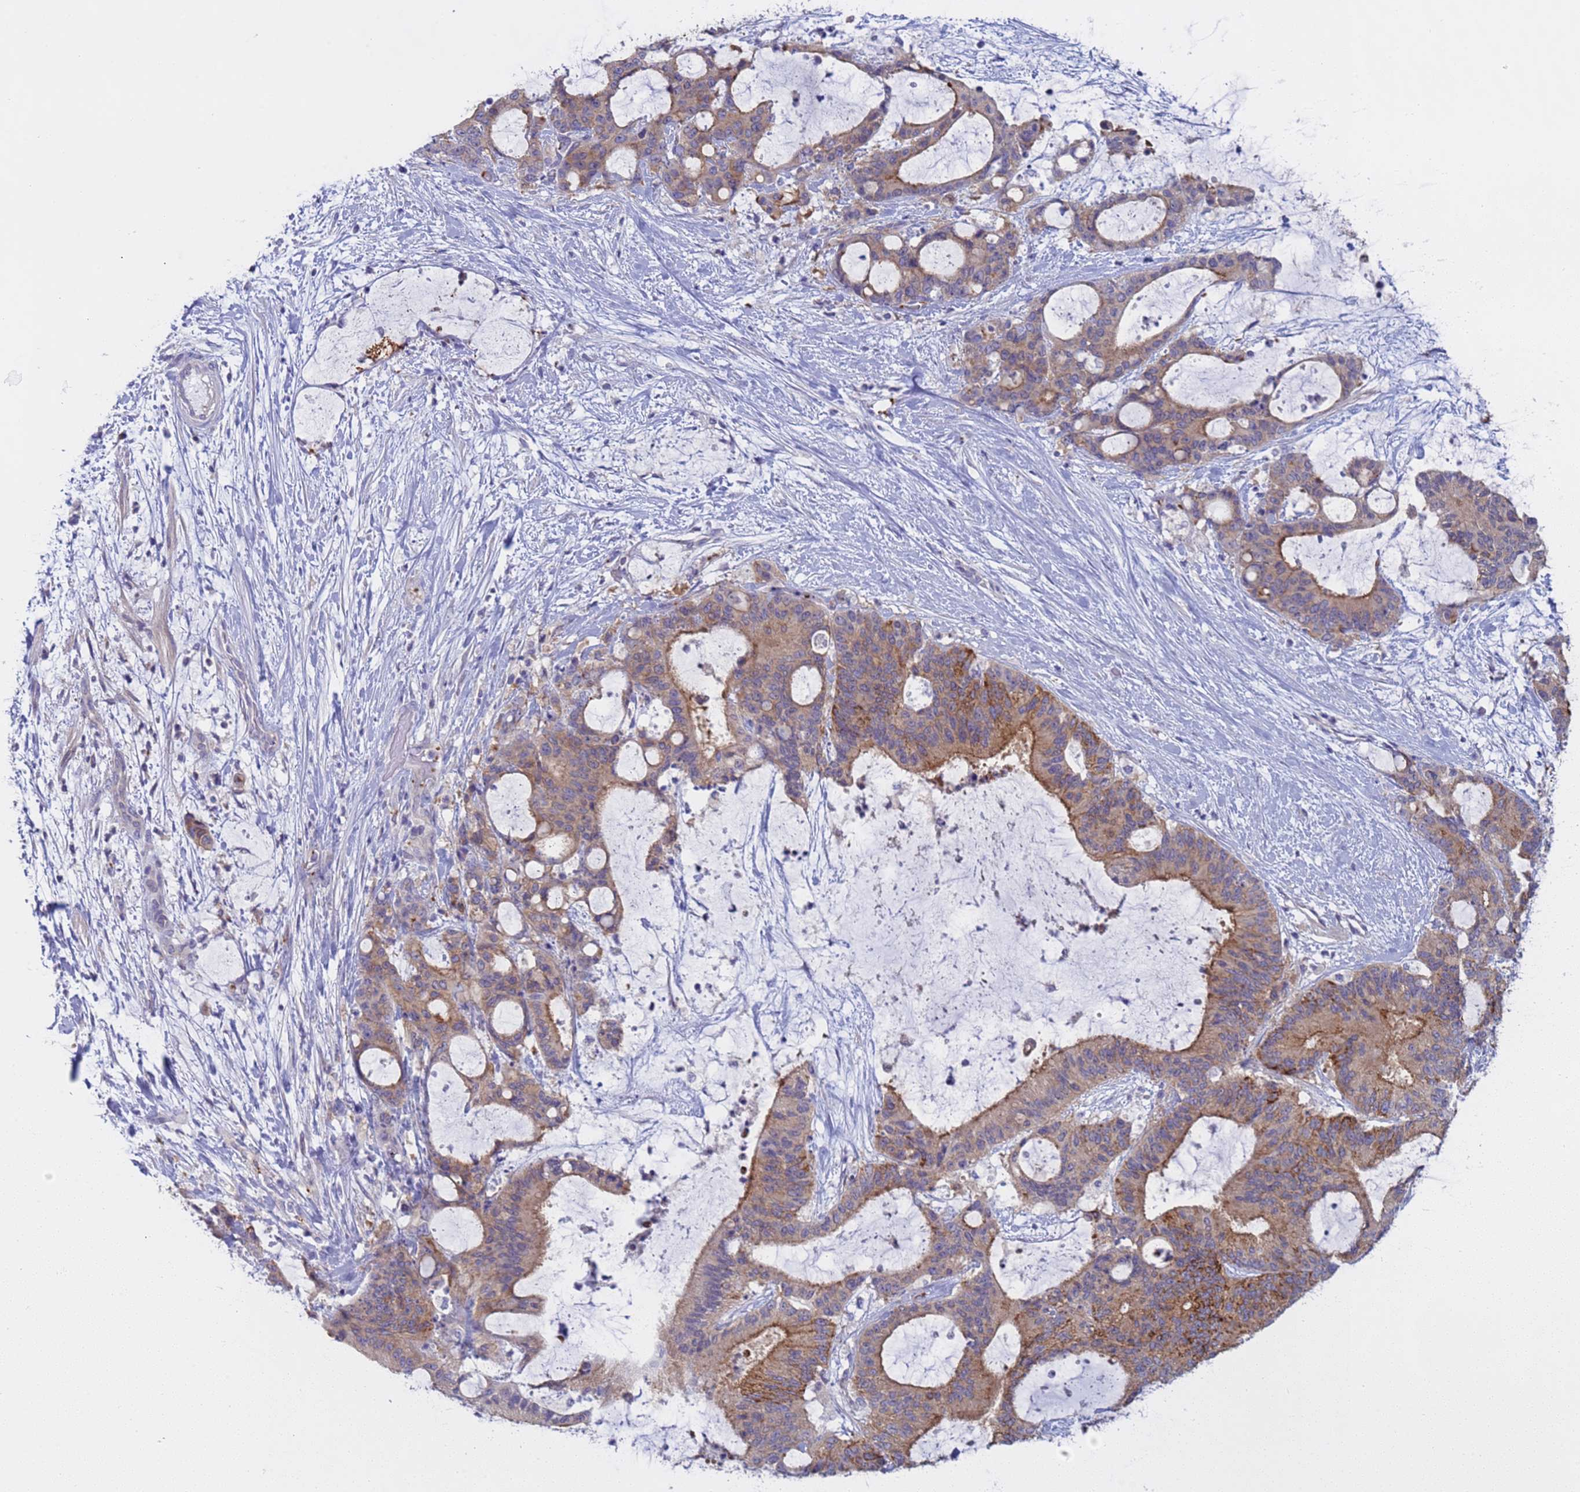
{"staining": {"intensity": "moderate", "quantity": "25%-75%", "location": "cytoplasmic/membranous"}, "tissue": "liver cancer", "cell_type": "Tumor cells", "image_type": "cancer", "snomed": [{"axis": "morphology", "description": "Normal tissue, NOS"}, {"axis": "morphology", "description": "Cholangiocarcinoma"}, {"axis": "topography", "description": "Liver"}, {"axis": "topography", "description": "Peripheral nerve tissue"}], "caption": "This is an image of IHC staining of liver cancer, which shows moderate expression in the cytoplasmic/membranous of tumor cells.", "gene": "CAPN7", "patient": {"sex": "female", "age": 73}}